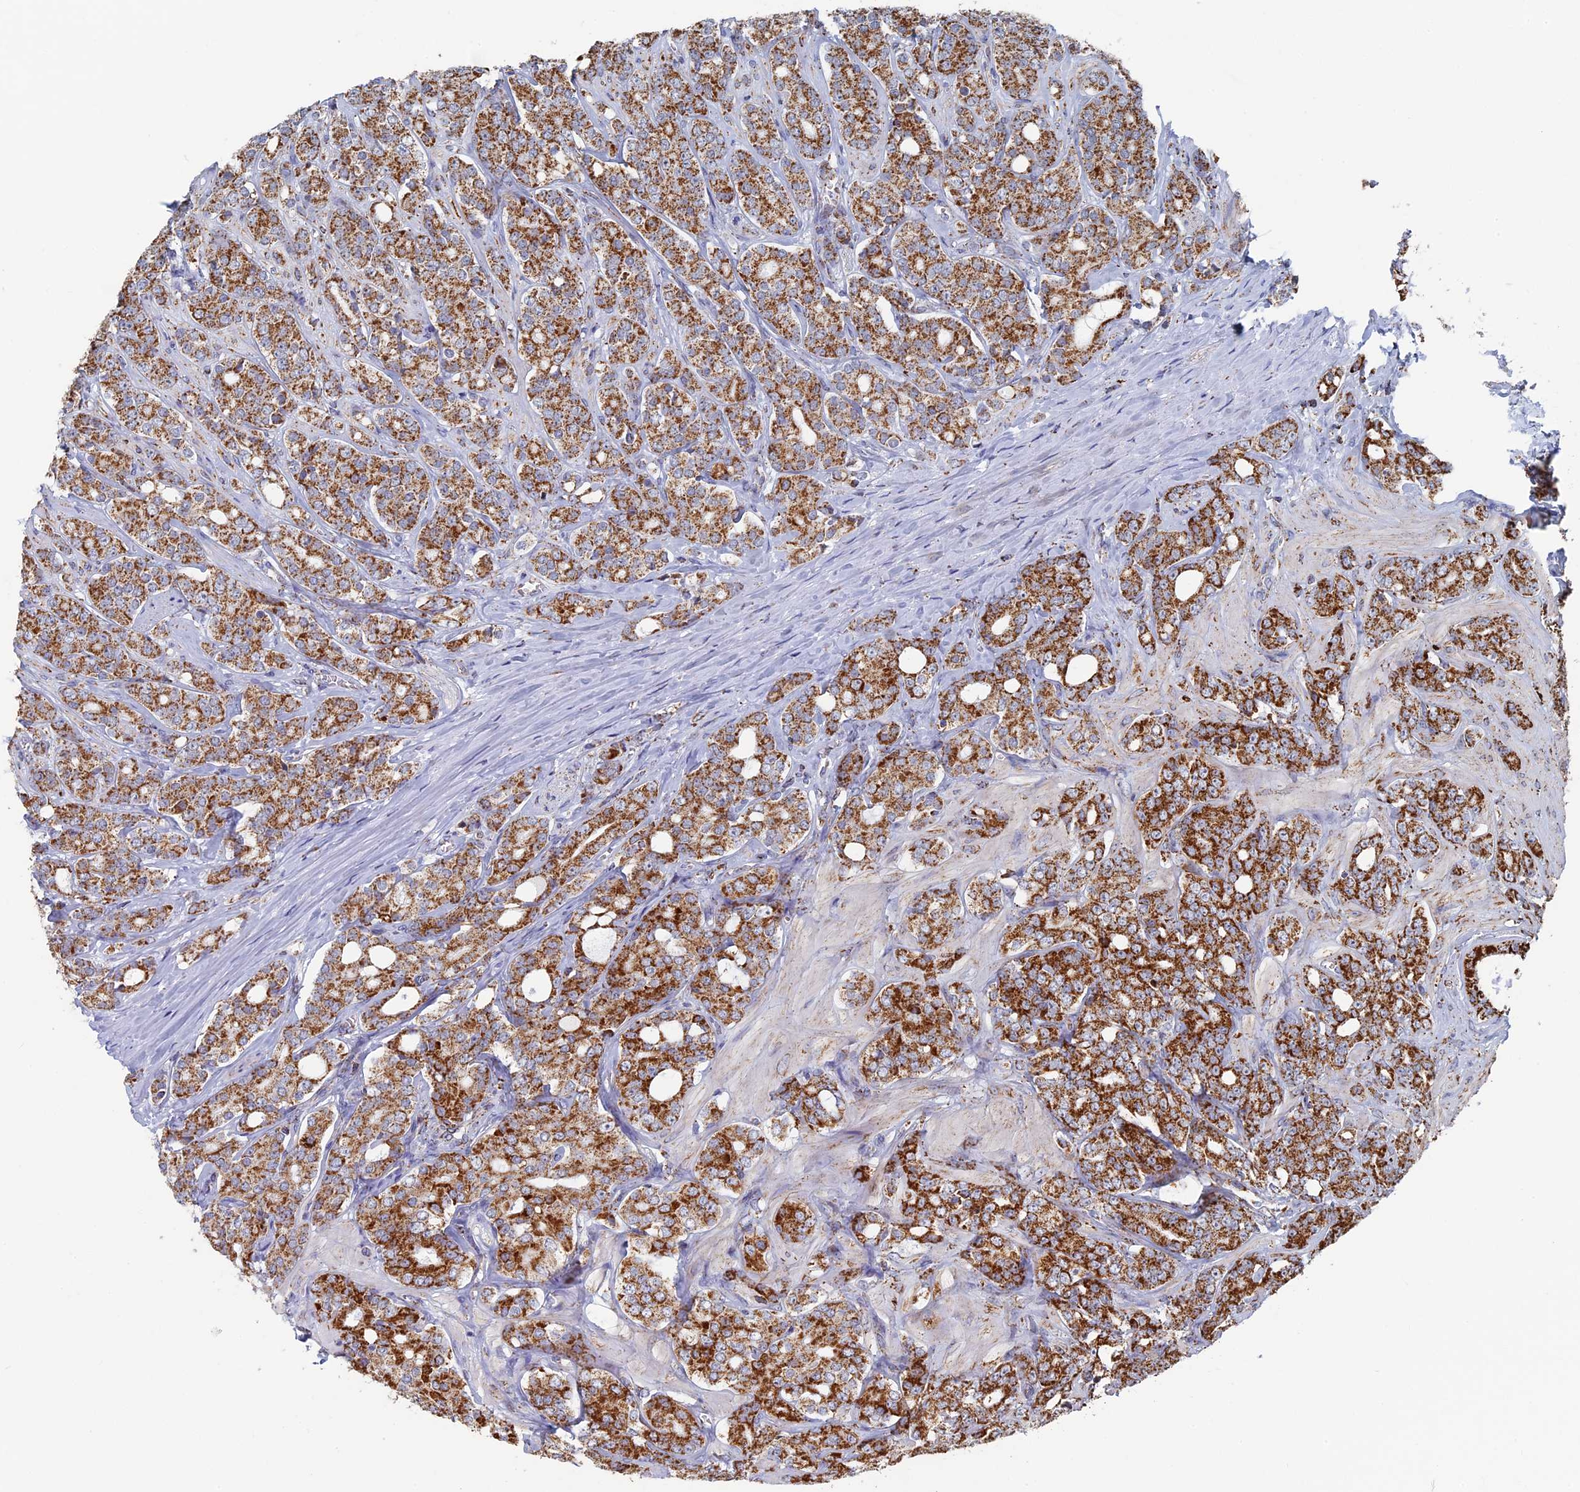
{"staining": {"intensity": "strong", "quantity": ">75%", "location": "cytoplasmic/membranous"}, "tissue": "prostate cancer", "cell_type": "Tumor cells", "image_type": "cancer", "snomed": [{"axis": "morphology", "description": "Adenocarcinoma, High grade"}, {"axis": "topography", "description": "Prostate"}], "caption": "A high amount of strong cytoplasmic/membranous expression is appreciated in about >75% of tumor cells in adenocarcinoma (high-grade) (prostate) tissue.", "gene": "SEC24D", "patient": {"sex": "male", "age": 62}}